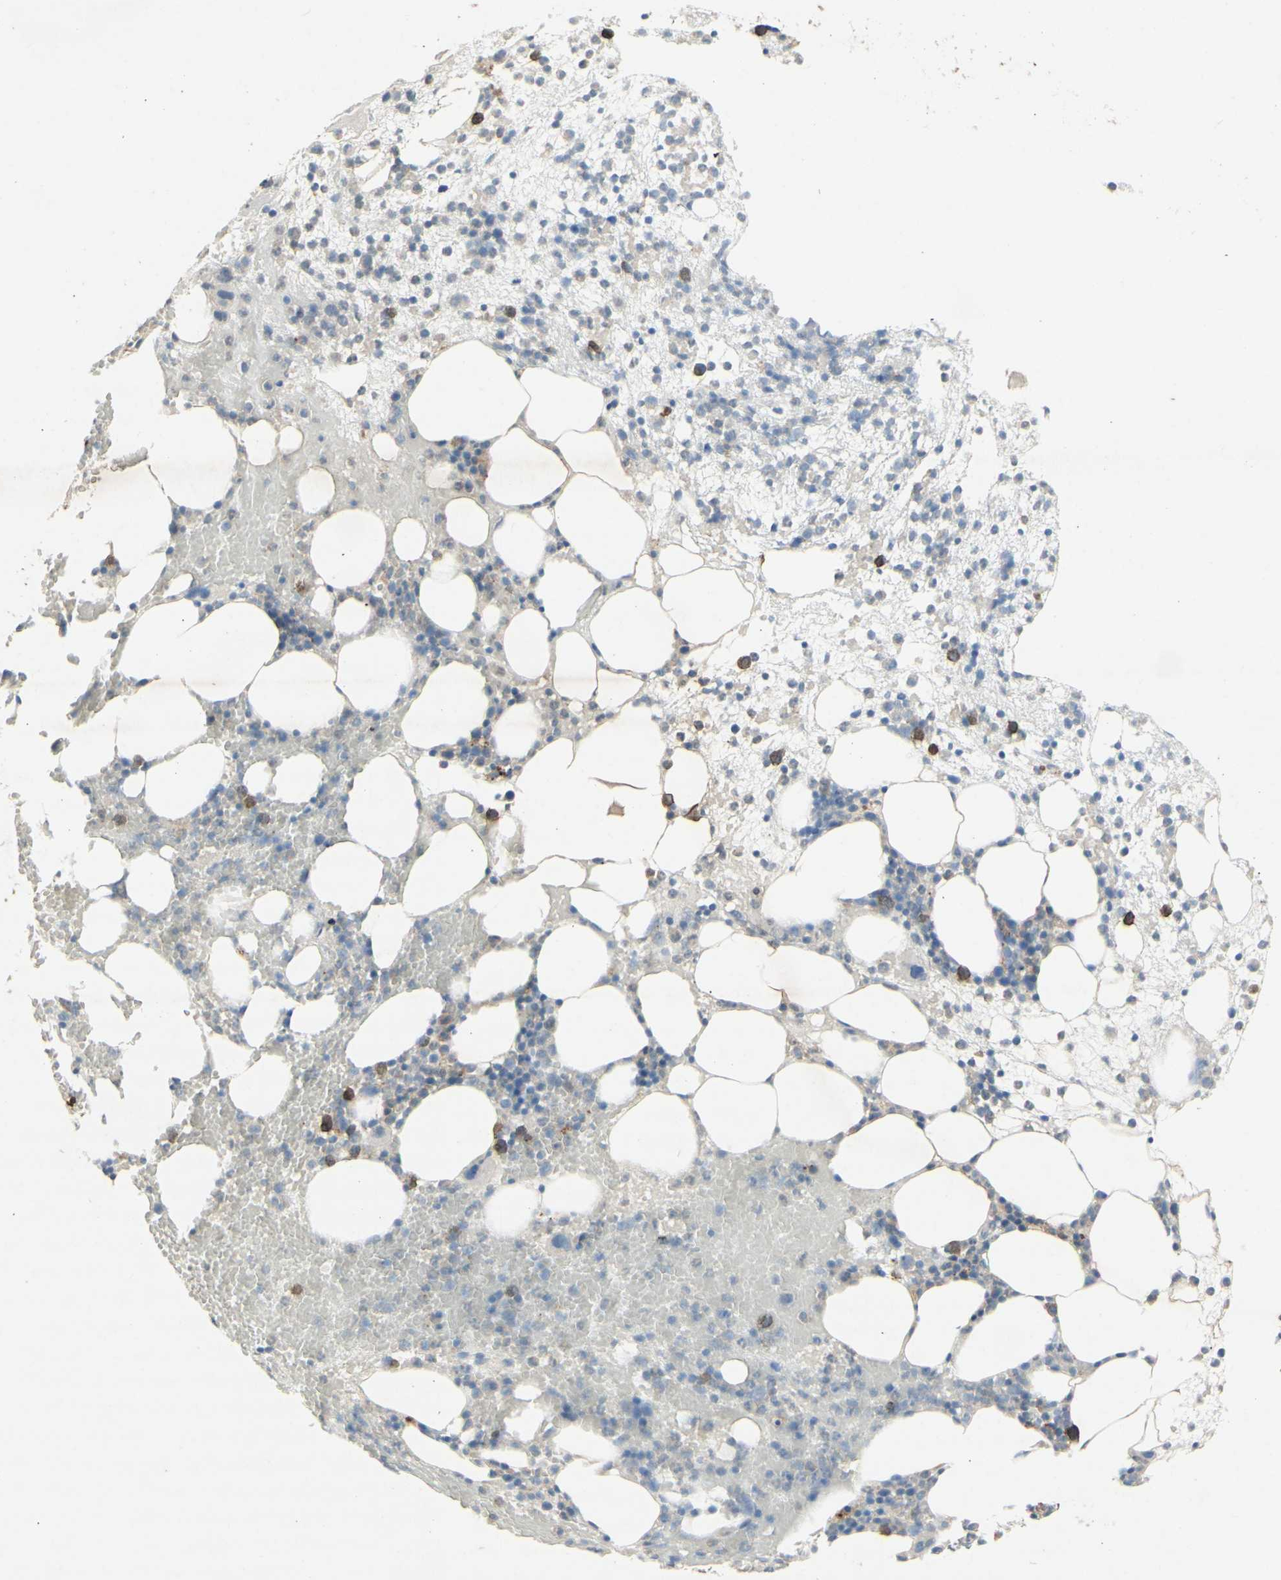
{"staining": {"intensity": "moderate", "quantity": "<25%", "location": "cytoplasmic/membranous"}, "tissue": "bone marrow", "cell_type": "Hematopoietic cells", "image_type": "normal", "snomed": [{"axis": "morphology", "description": "Normal tissue, NOS"}, {"axis": "morphology", "description": "Inflammation, NOS"}, {"axis": "topography", "description": "Bone marrow"}], "caption": "A low amount of moderate cytoplasmic/membranous staining is seen in about <25% of hematopoietic cells in unremarkable bone marrow.", "gene": "ATP6V1B1", "patient": {"sex": "female", "age": 79}}